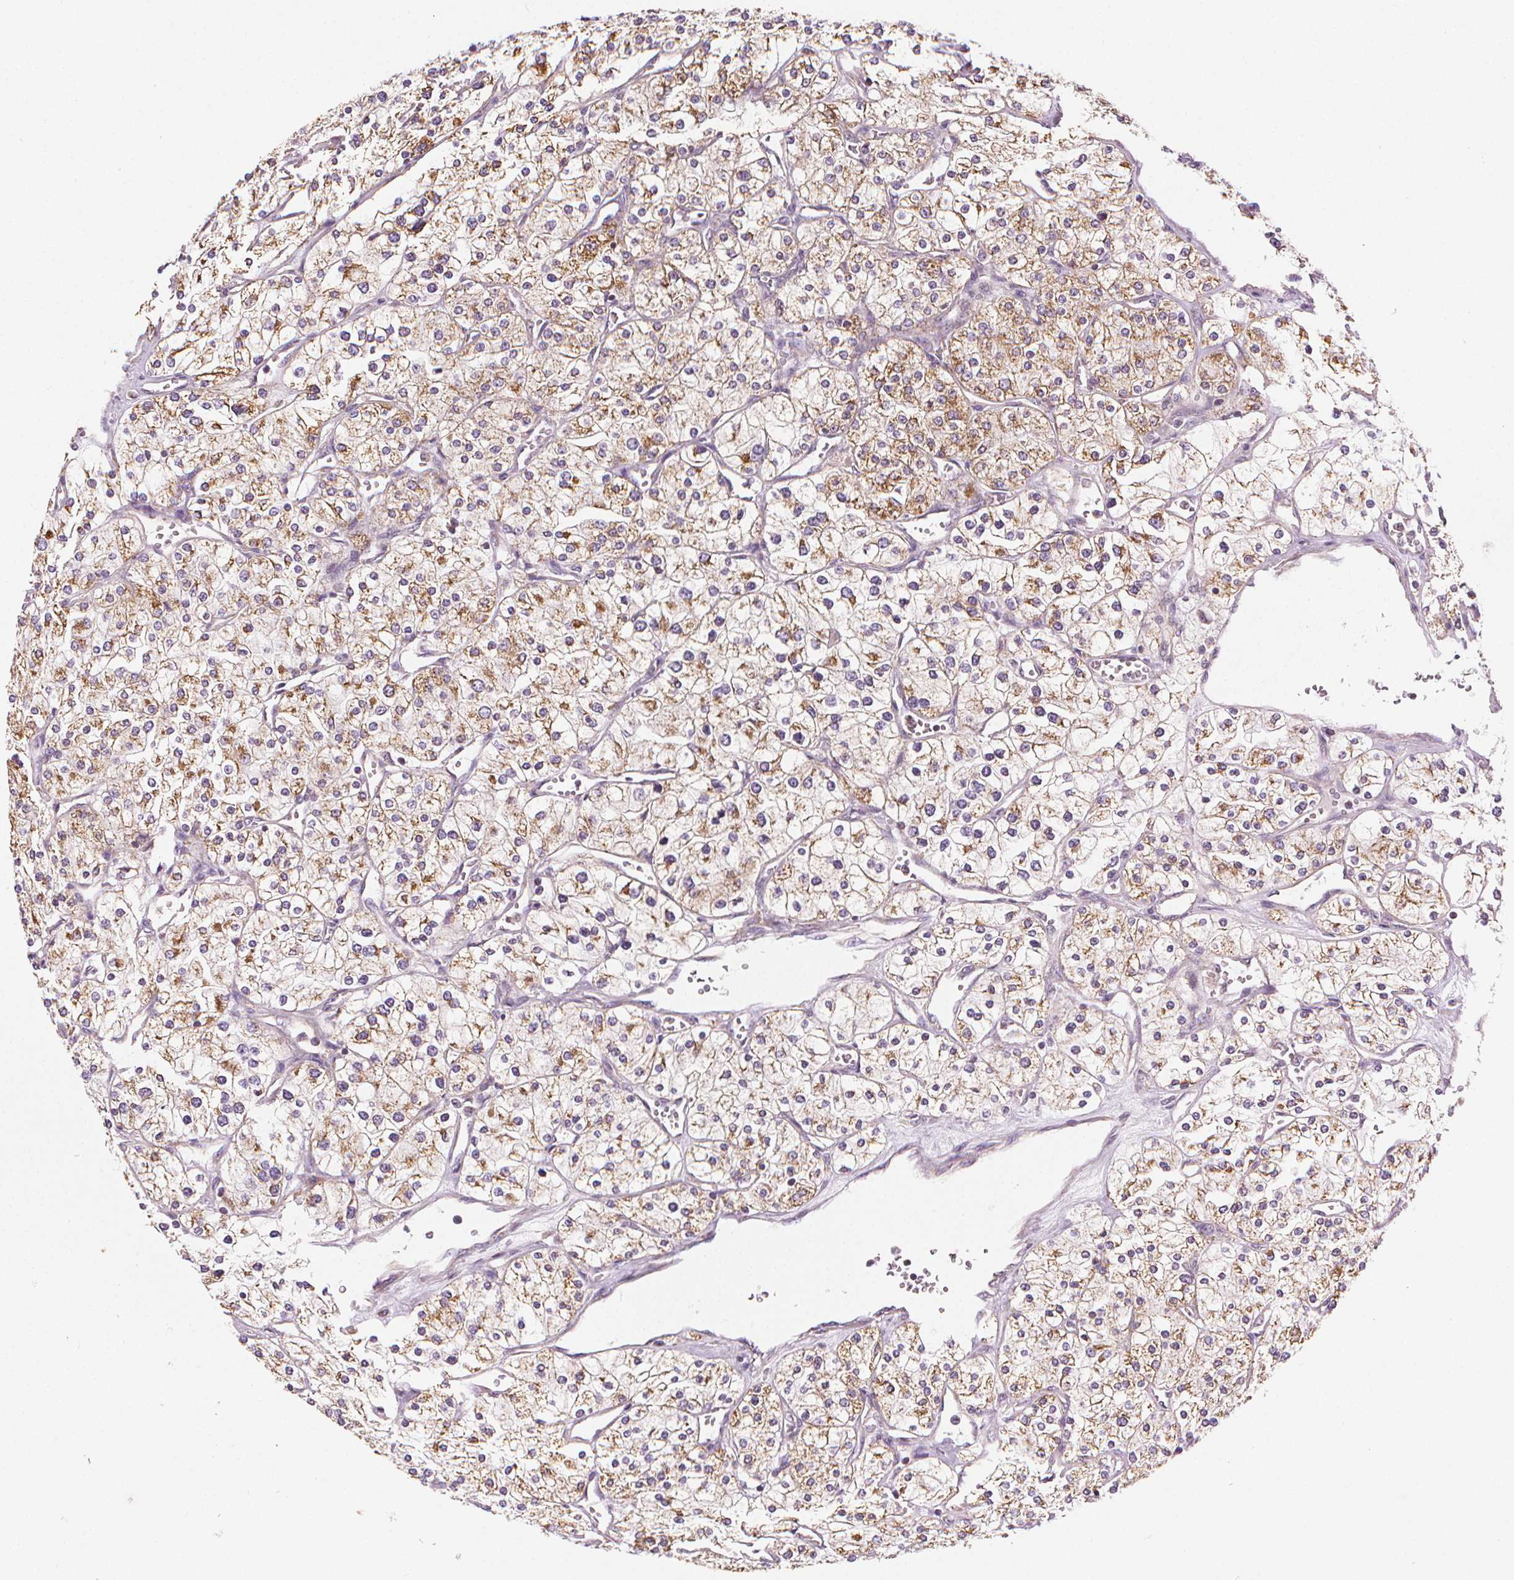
{"staining": {"intensity": "moderate", "quantity": ">75%", "location": "cytoplasmic/membranous"}, "tissue": "renal cancer", "cell_type": "Tumor cells", "image_type": "cancer", "snomed": [{"axis": "morphology", "description": "Adenocarcinoma, NOS"}, {"axis": "topography", "description": "Kidney"}], "caption": "IHC histopathology image of neoplastic tissue: human renal cancer stained using IHC exhibits medium levels of moderate protein expression localized specifically in the cytoplasmic/membranous of tumor cells, appearing as a cytoplasmic/membranous brown color.", "gene": "RAB20", "patient": {"sex": "male", "age": 80}}